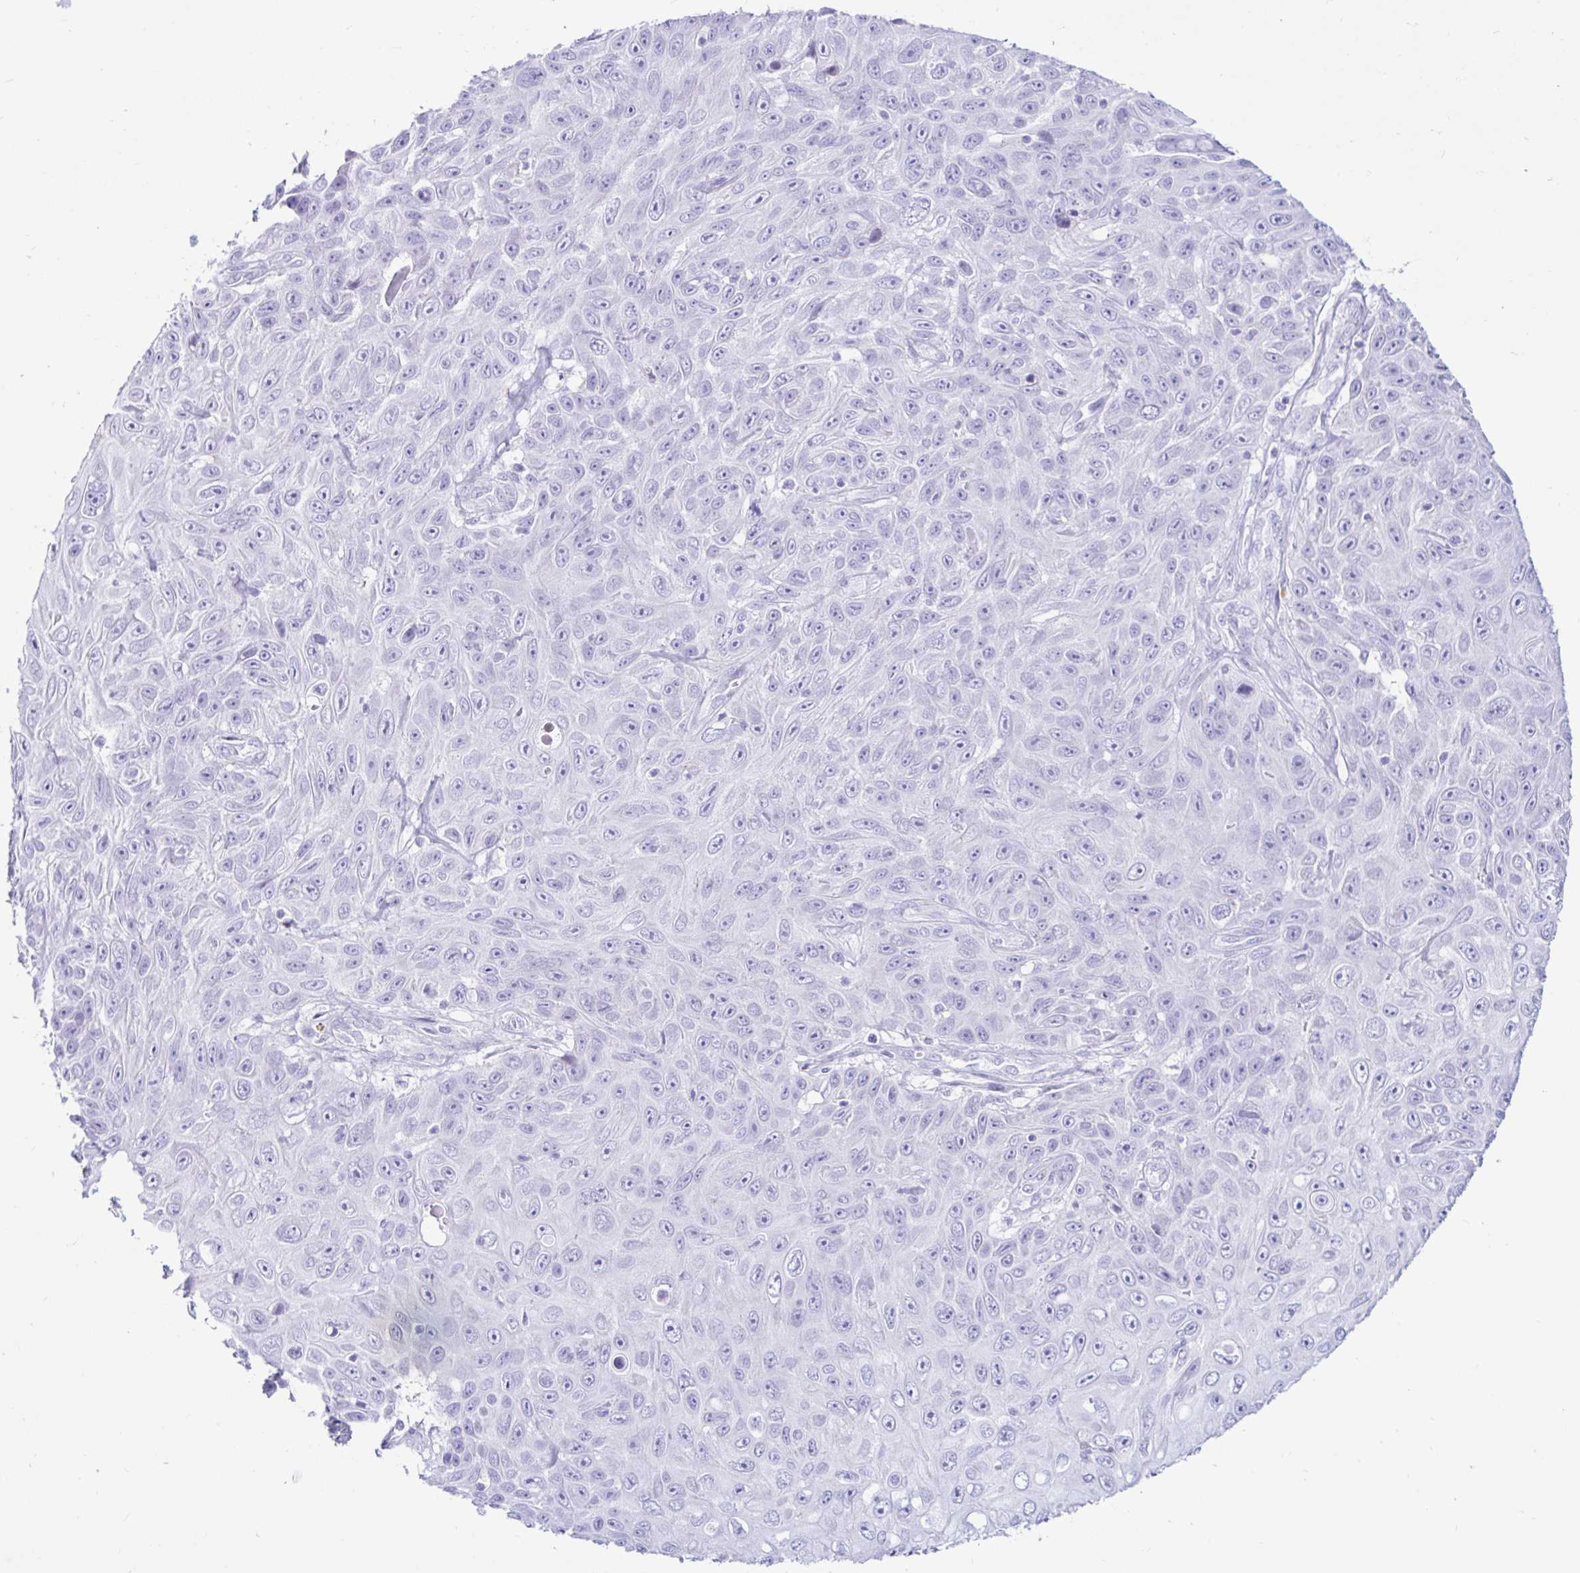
{"staining": {"intensity": "negative", "quantity": "none", "location": "none"}, "tissue": "skin cancer", "cell_type": "Tumor cells", "image_type": "cancer", "snomed": [{"axis": "morphology", "description": "Squamous cell carcinoma, NOS"}, {"axis": "topography", "description": "Skin"}], "caption": "High power microscopy image of an immunohistochemistry (IHC) micrograph of skin cancer, revealing no significant positivity in tumor cells.", "gene": "BEST1", "patient": {"sex": "male", "age": 82}}